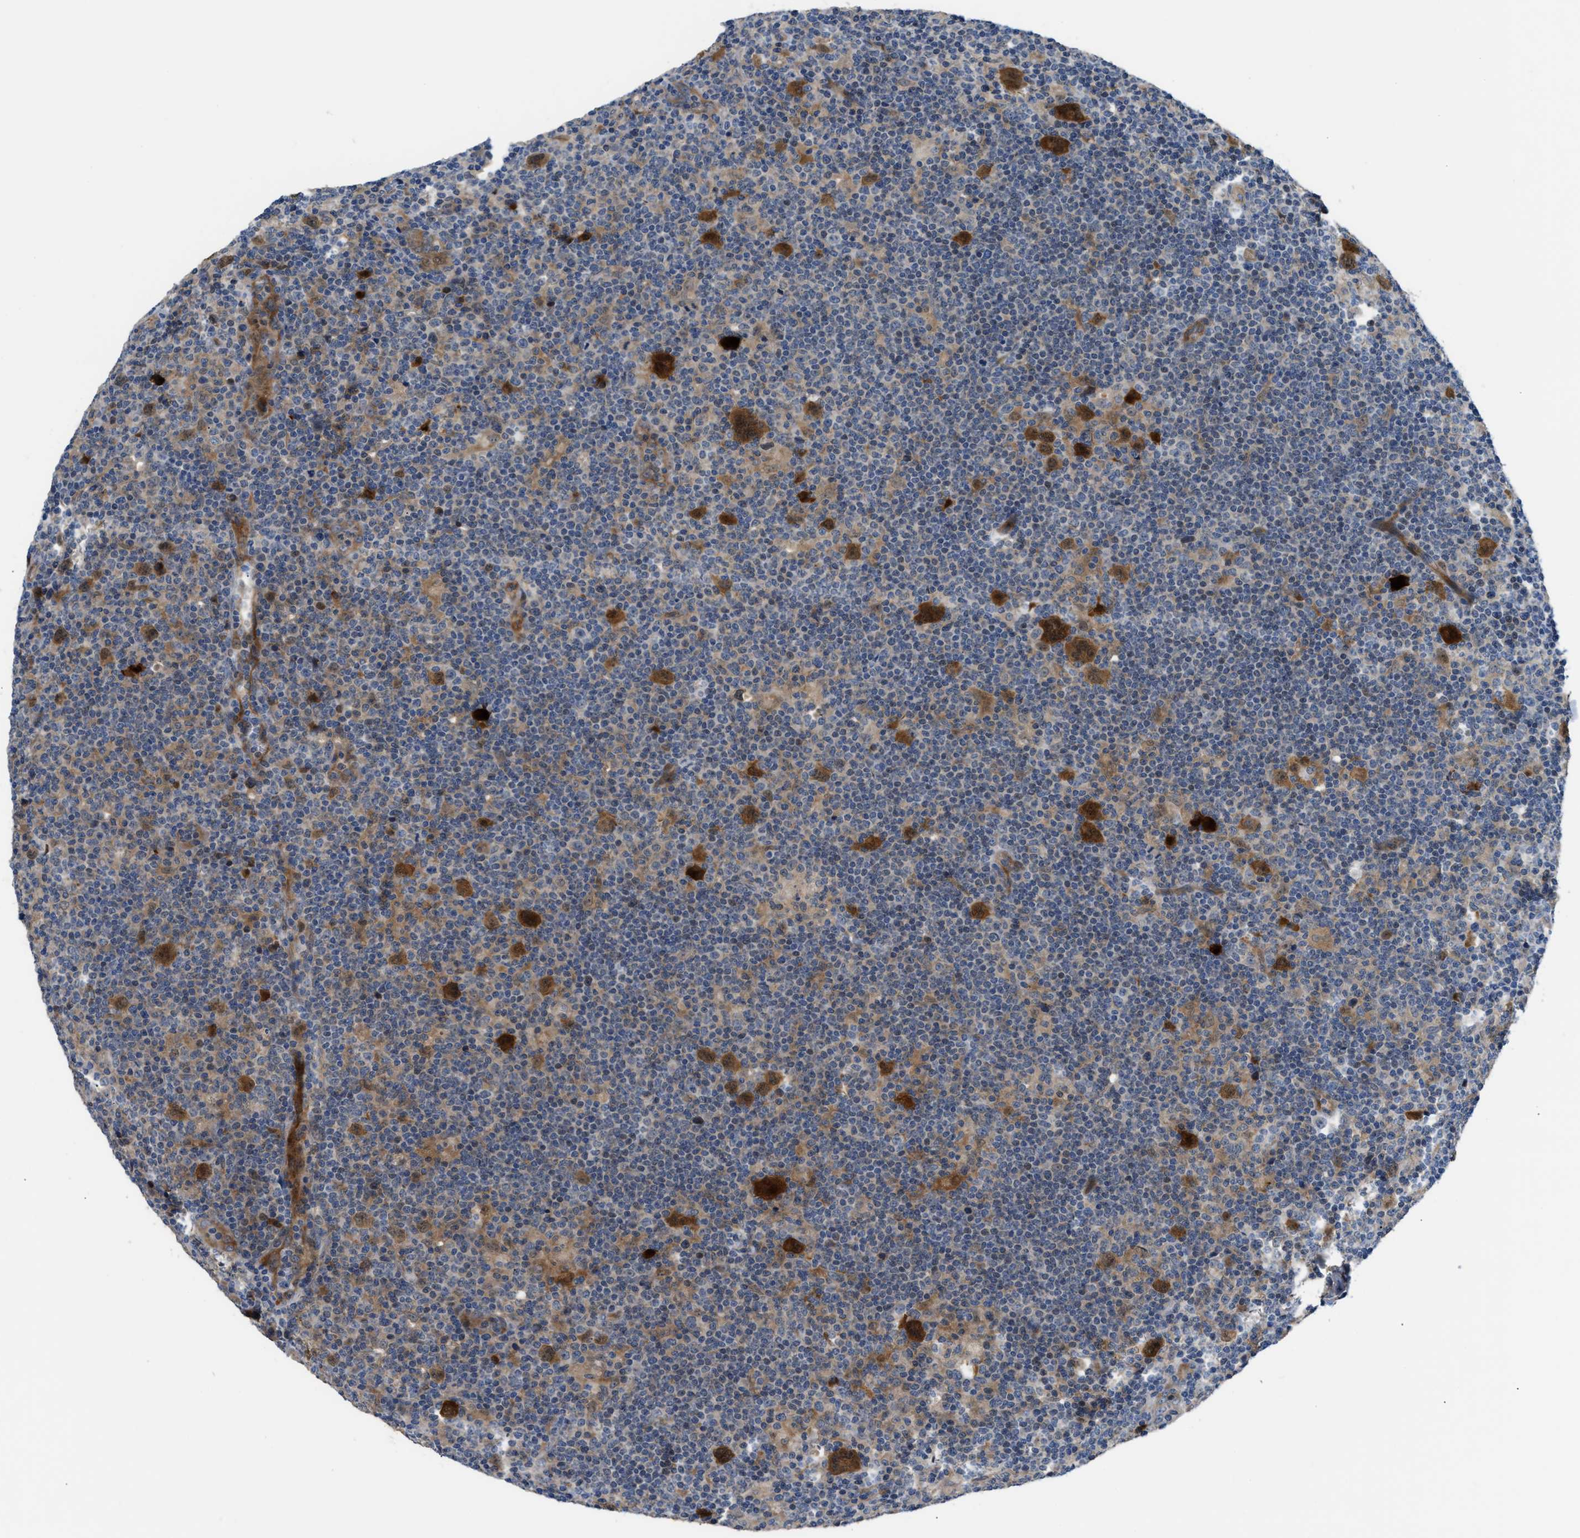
{"staining": {"intensity": "strong", "quantity": ">75%", "location": "cytoplasmic/membranous,nuclear"}, "tissue": "lymphoma", "cell_type": "Tumor cells", "image_type": "cancer", "snomed": [{"axis": "morphology", "description": "Hodgkin's disease, NOS"}, {"axis": "topography", "description": "Lymph node"}], "caption": "Hodgkin's disease stained for a protein reveals strong cytoplasmic/membranous and nuclear positivity in tumor cells.", "gene": "TRAK2", "patient": {"sex": "female", "age": 57}}